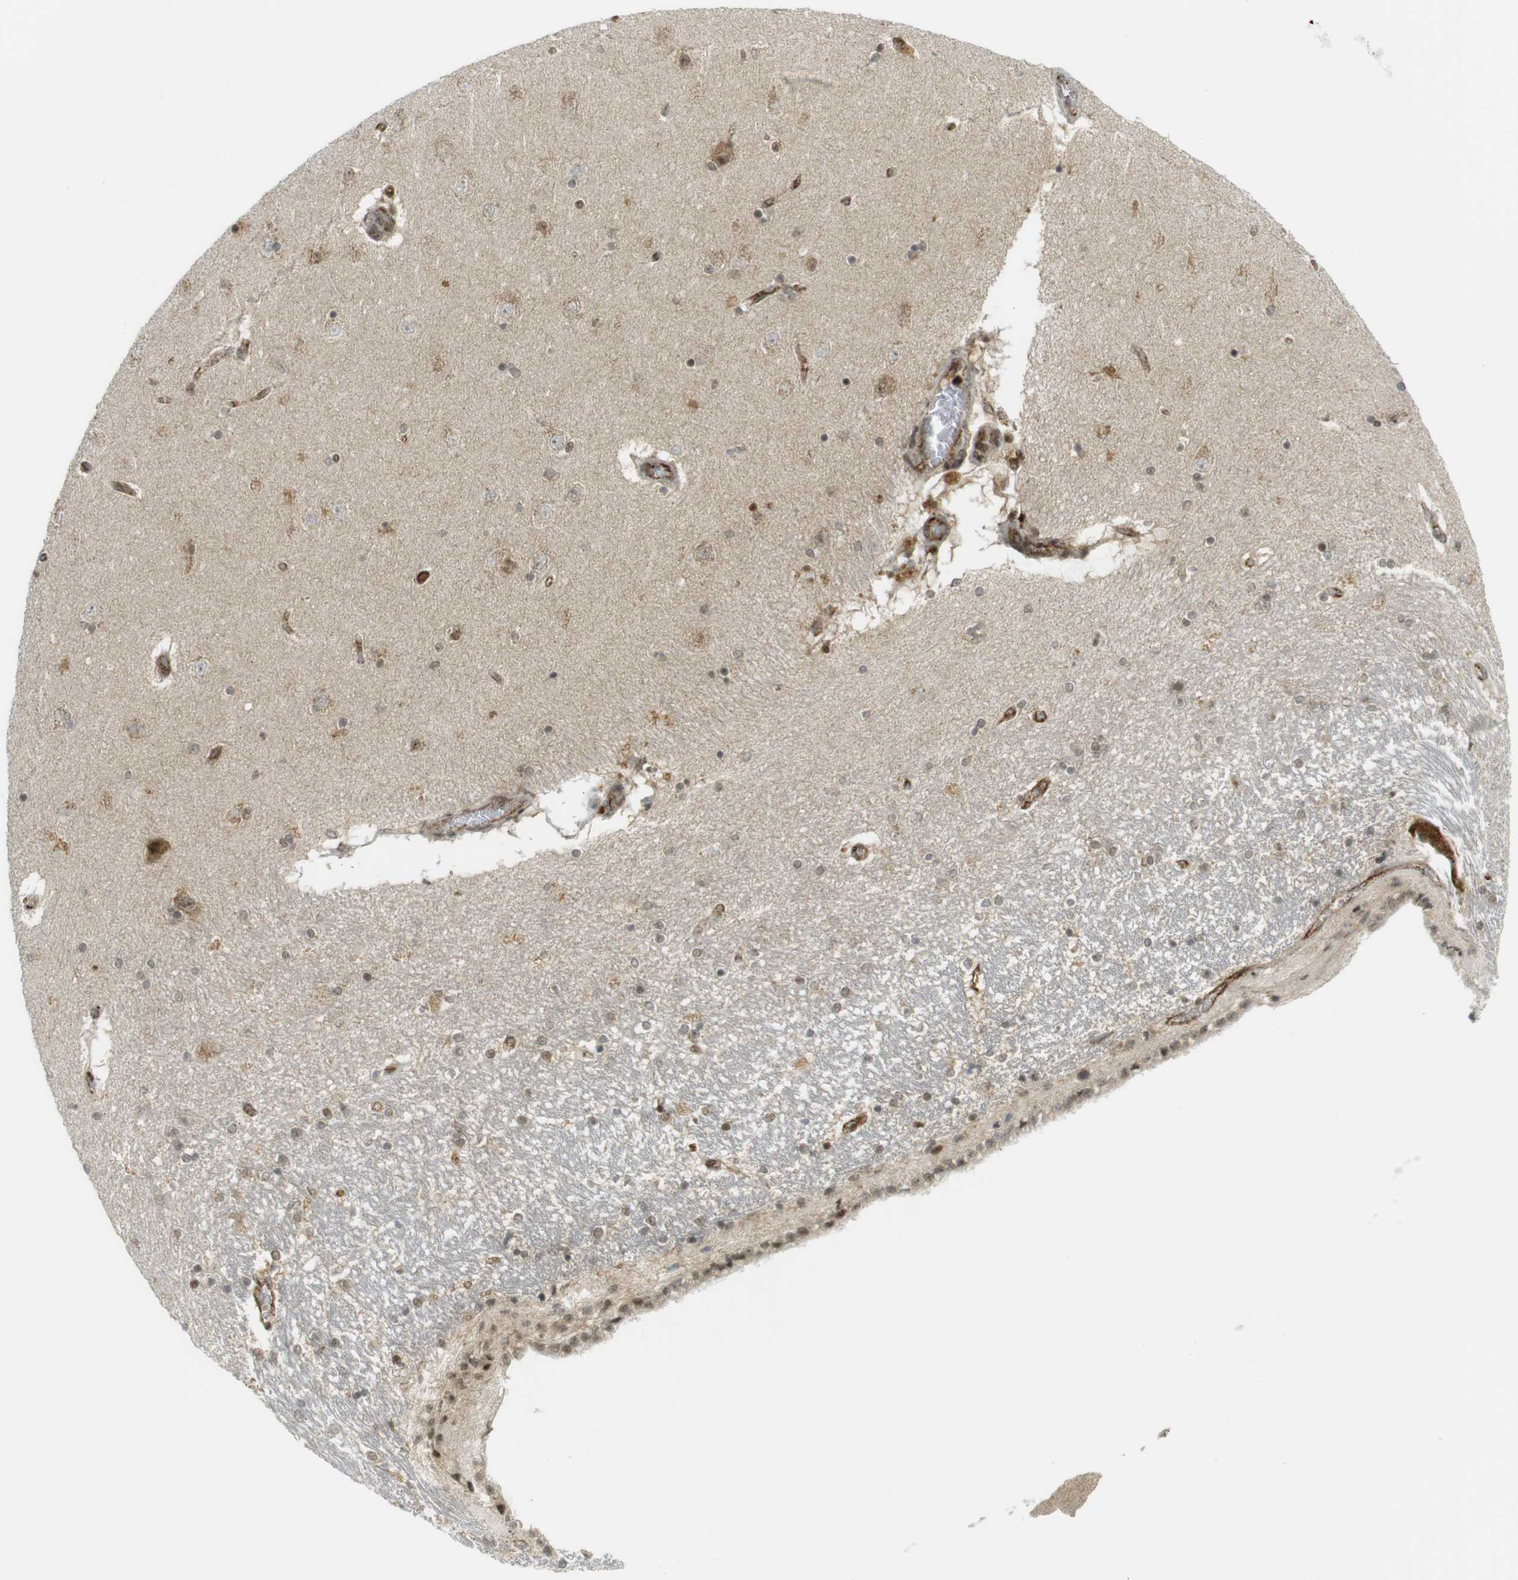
{"staining": {"intensity": "moderate", "quantity": "25%-75%", "location": "nuclear"}, "tissue": "hippocampus", "cell_type": "Glial cells", "image_type": "normal", "snomed": [{"axis": "morphology", "description": "Normal tissue, NOS"}, {"axis": "topography", "description": "Hippocampus"}], "caption": "Immunohistochemical staining of unremarkable hippocampus reveals moderate nuclear protein positivity in approximately 25%-75% of glial cells.", "gene": "PPP1R13B", "patient": {"sex": "female", "age": 54}}